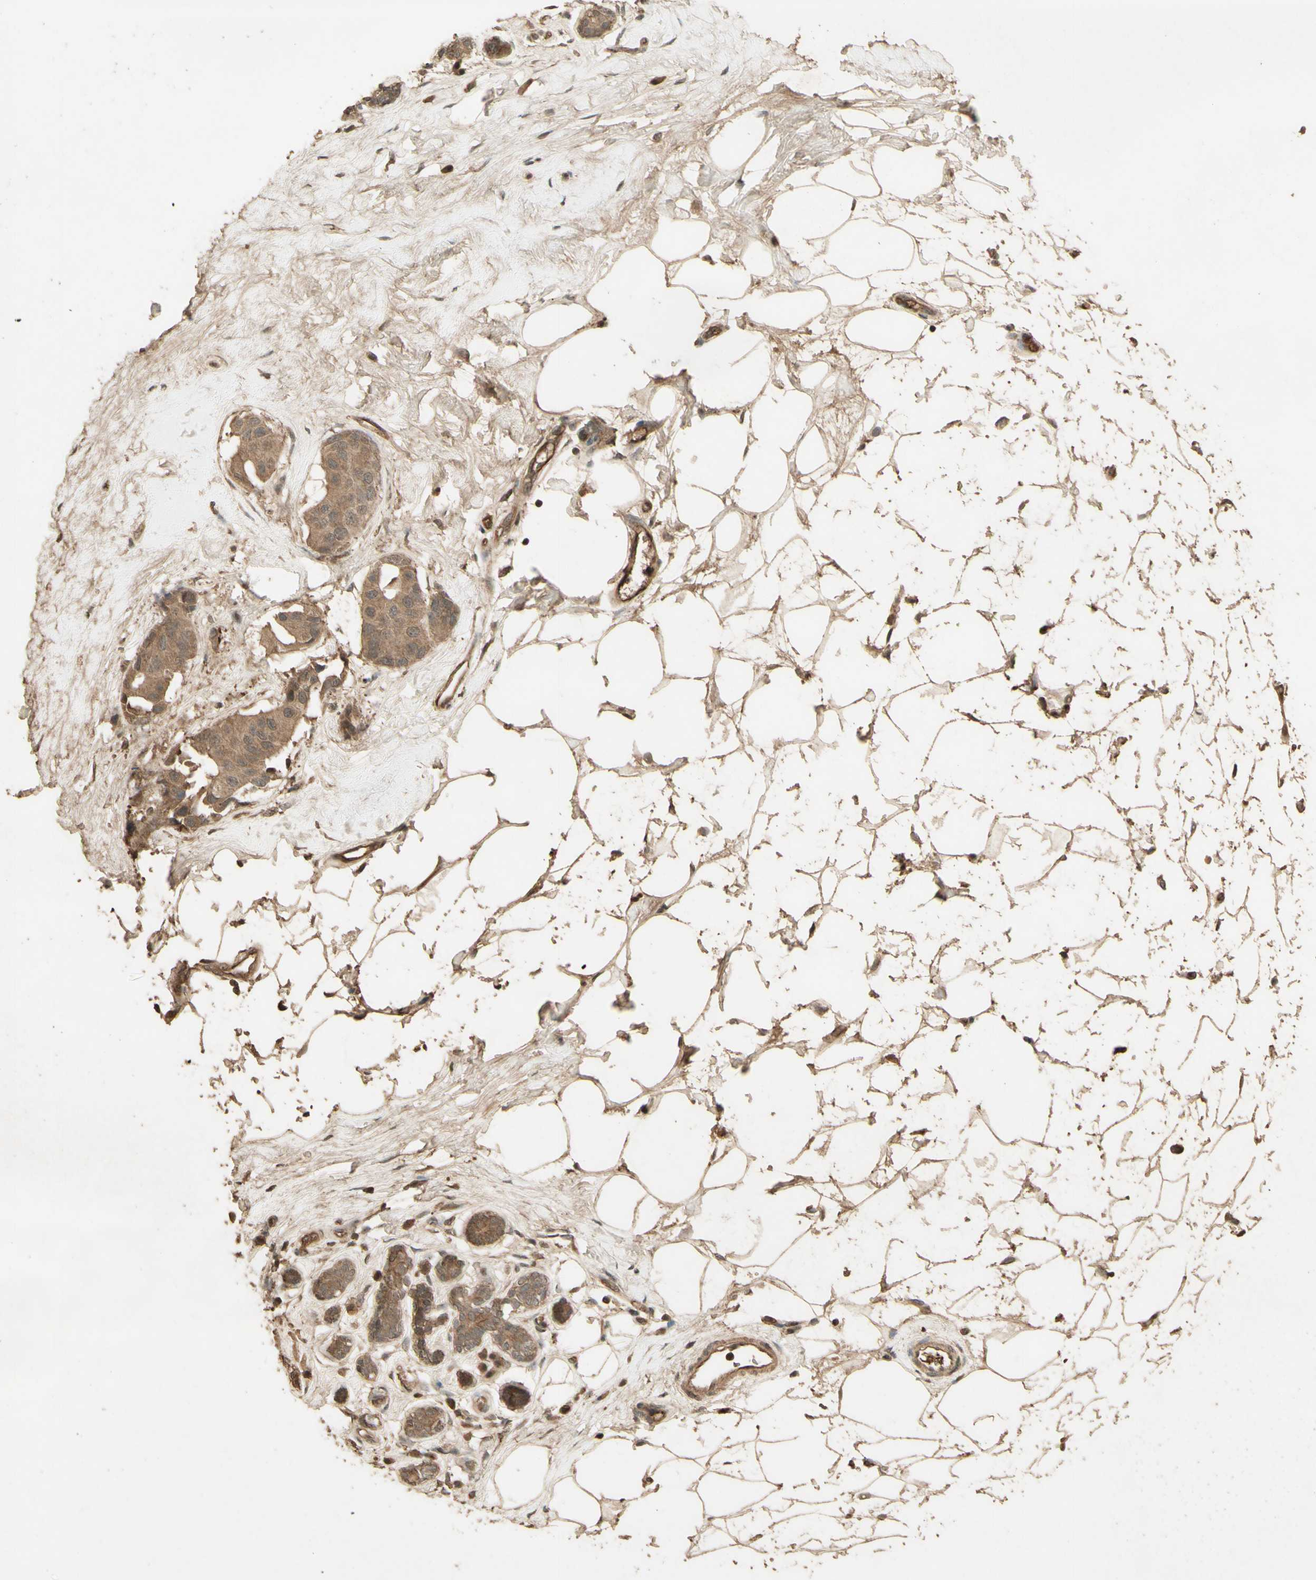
{"staining": {"intensity": "moderate", "quantity": ">75%", "location": "cytoplasmic/membranous"}, "tissue": "breast cancer", "cell_type": "Tumor cells", "image_type": "cancer", "snomed": [{"axis": "morphology", "description": "Normal tissue, NOS"}, {"axis": "morphology", "description": "Duct carcinoma"}, {"axis": "topography", "description": "Breast"}], "caption": "Protein expression analysis of human breast invasive ductal carcinoma reveals moderate cytoplasmic/membranous positivity in approximately >75% of tumor cells.", "gene": "SMAD9", "patient": {"sex": "female", "age": 39}}